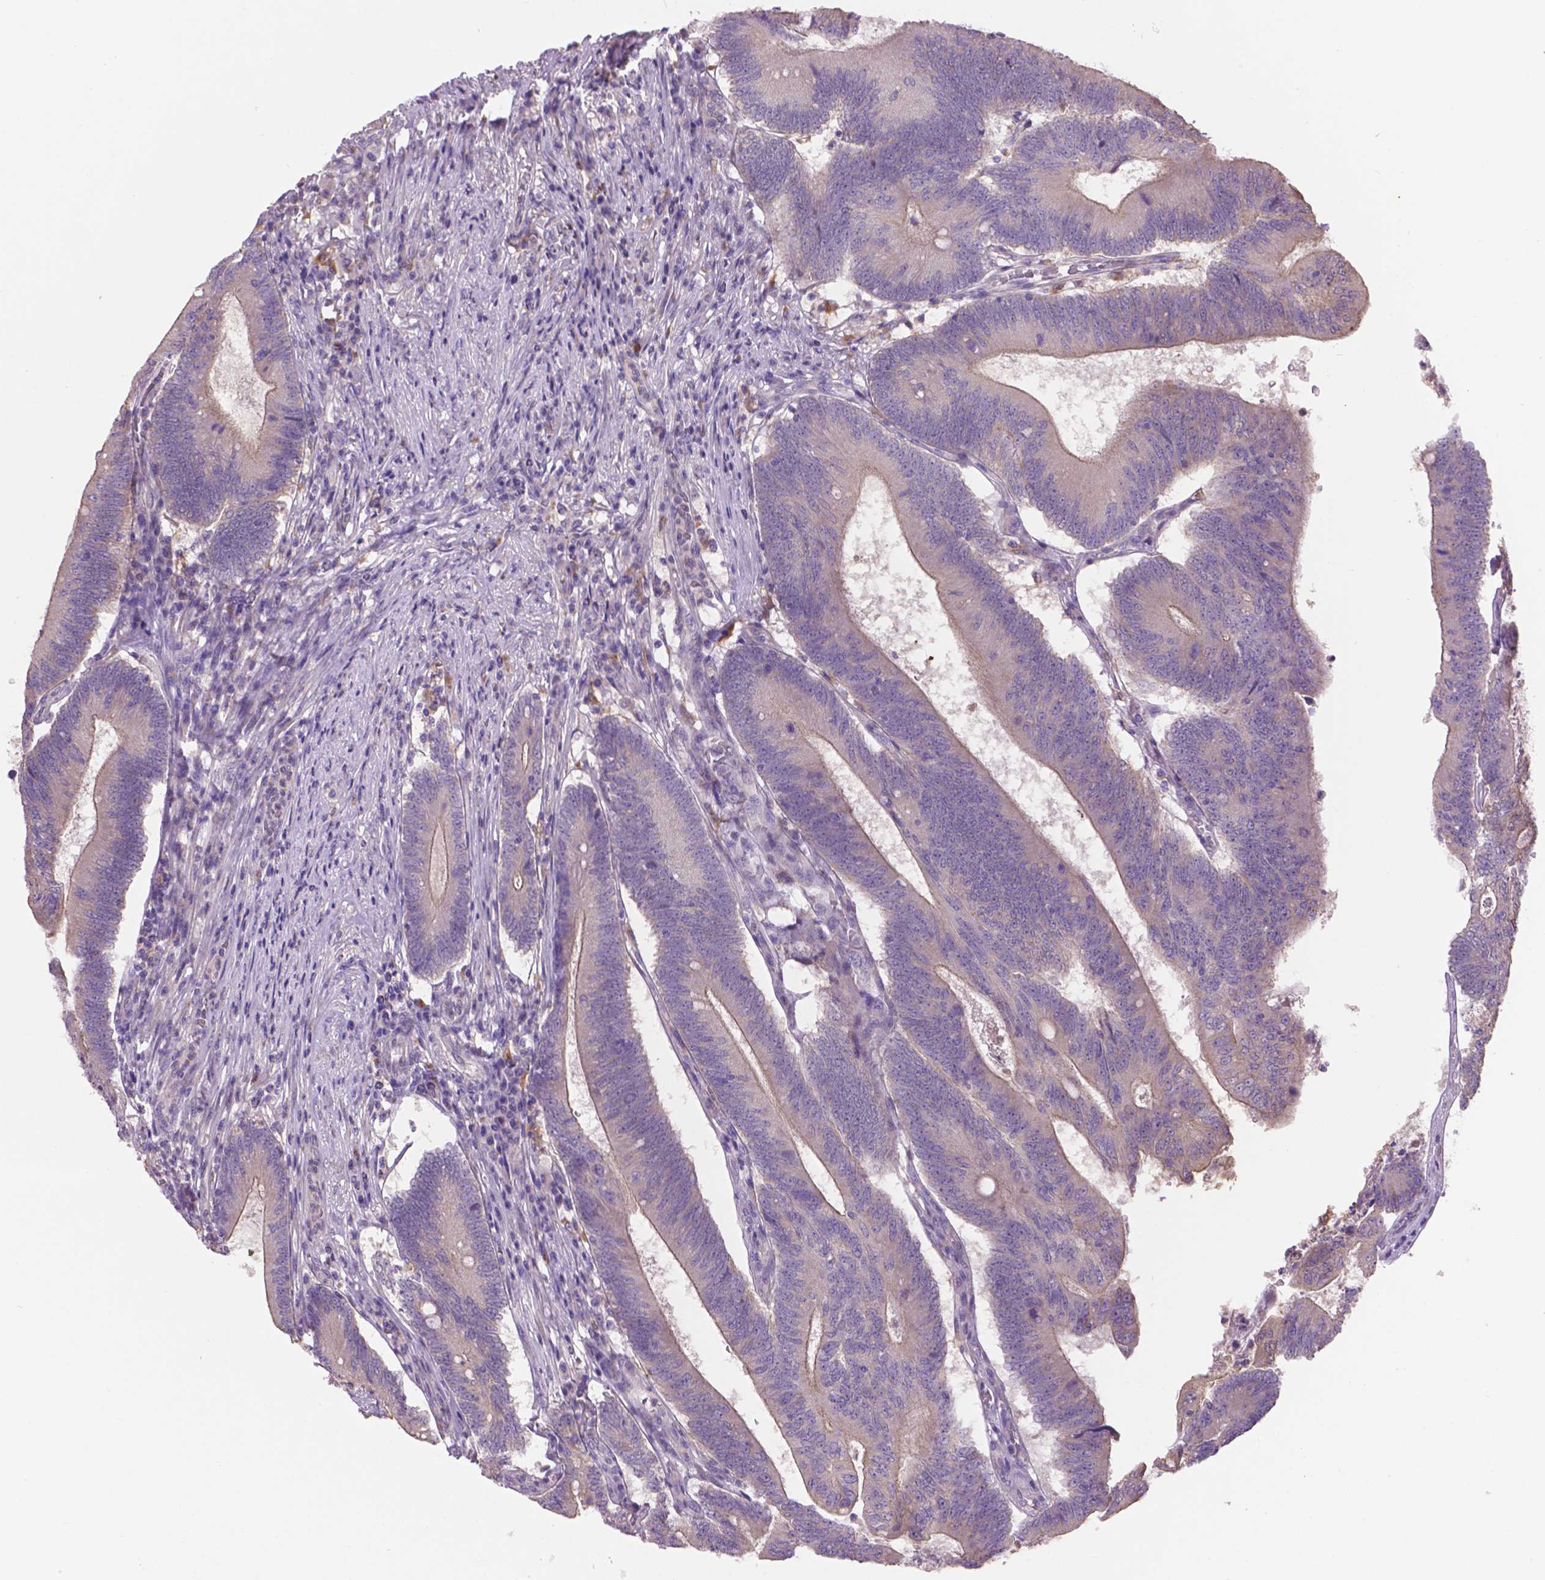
{"staining": {"intensity": "negative", "quantity": "none", "location": "none"}, "tissue": "colorectal cancer", "cell_type": "Tumor cells", "image_type": "cancer", "snomed": [{"axis": "morphology", "description": "Adenocarcinoma, NOS"}, {"axis": "topography", "description": "Colon"}], "caption": "There is no significant staining in tumor cells of colorectal cancer (adenocarcinoma).", "gene": "CDH7", "patient": {"sex": "female", "age": 70}}